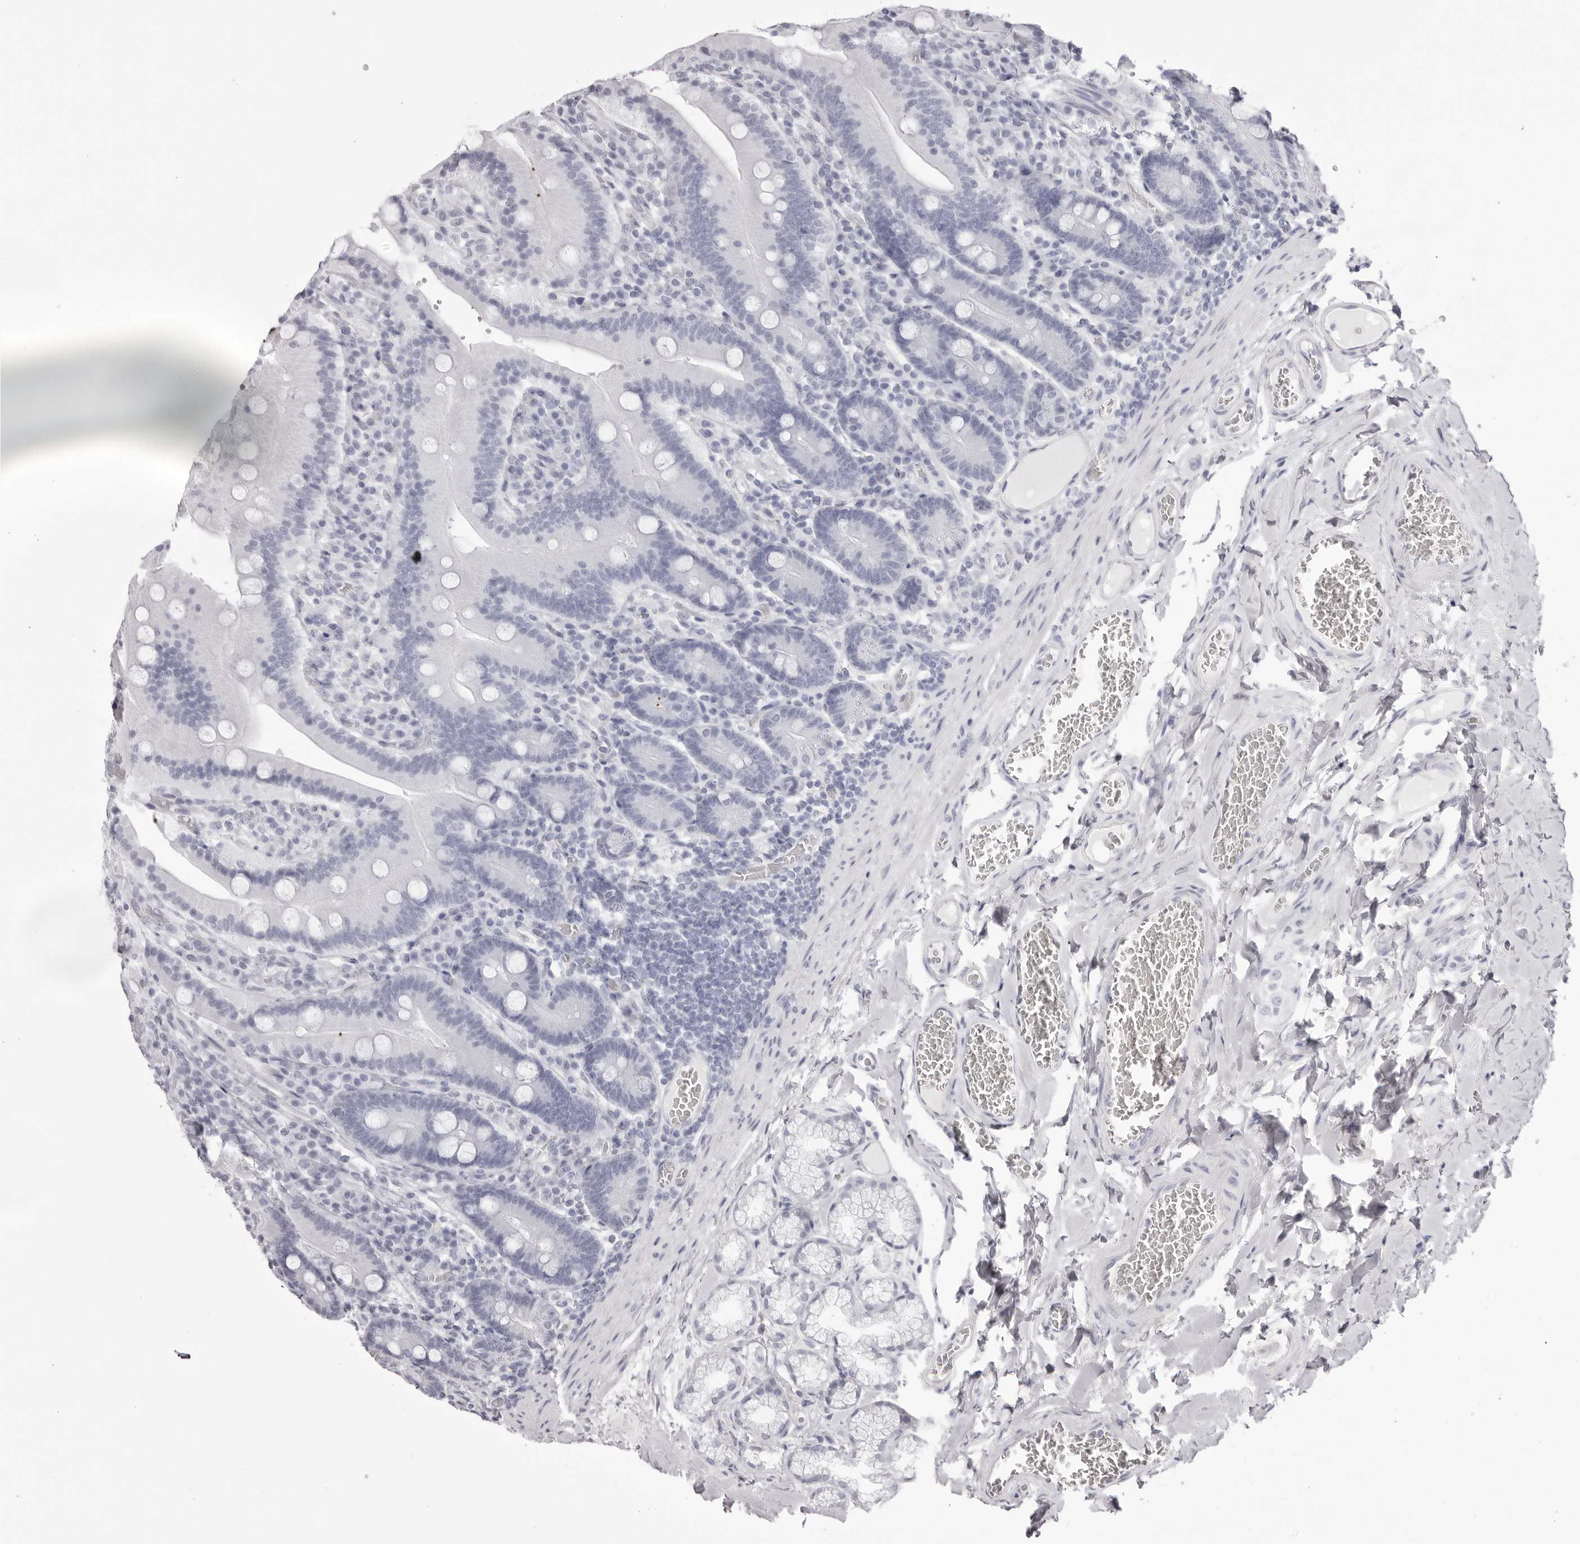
{"staining": {"intensity": "negative", "quantity": "none", "location": "none"}, "tissue": "duodenum", "cell_type": "Glandular cells", "image_type": "normal", "snomed": [{"axis": "morphology", "description": "Normal tissue, NOS"}, {"axis": "topography", "description": "Duodenum"}], "caption": "High power microscopy photomicrograph of an immunohistochemistry (IHC) photomicrograph of benign duodenum, revealing no significant positivity in glandular cells.", "gene": "TMOD4", "patient": {"sex": "female", "age": 62}}